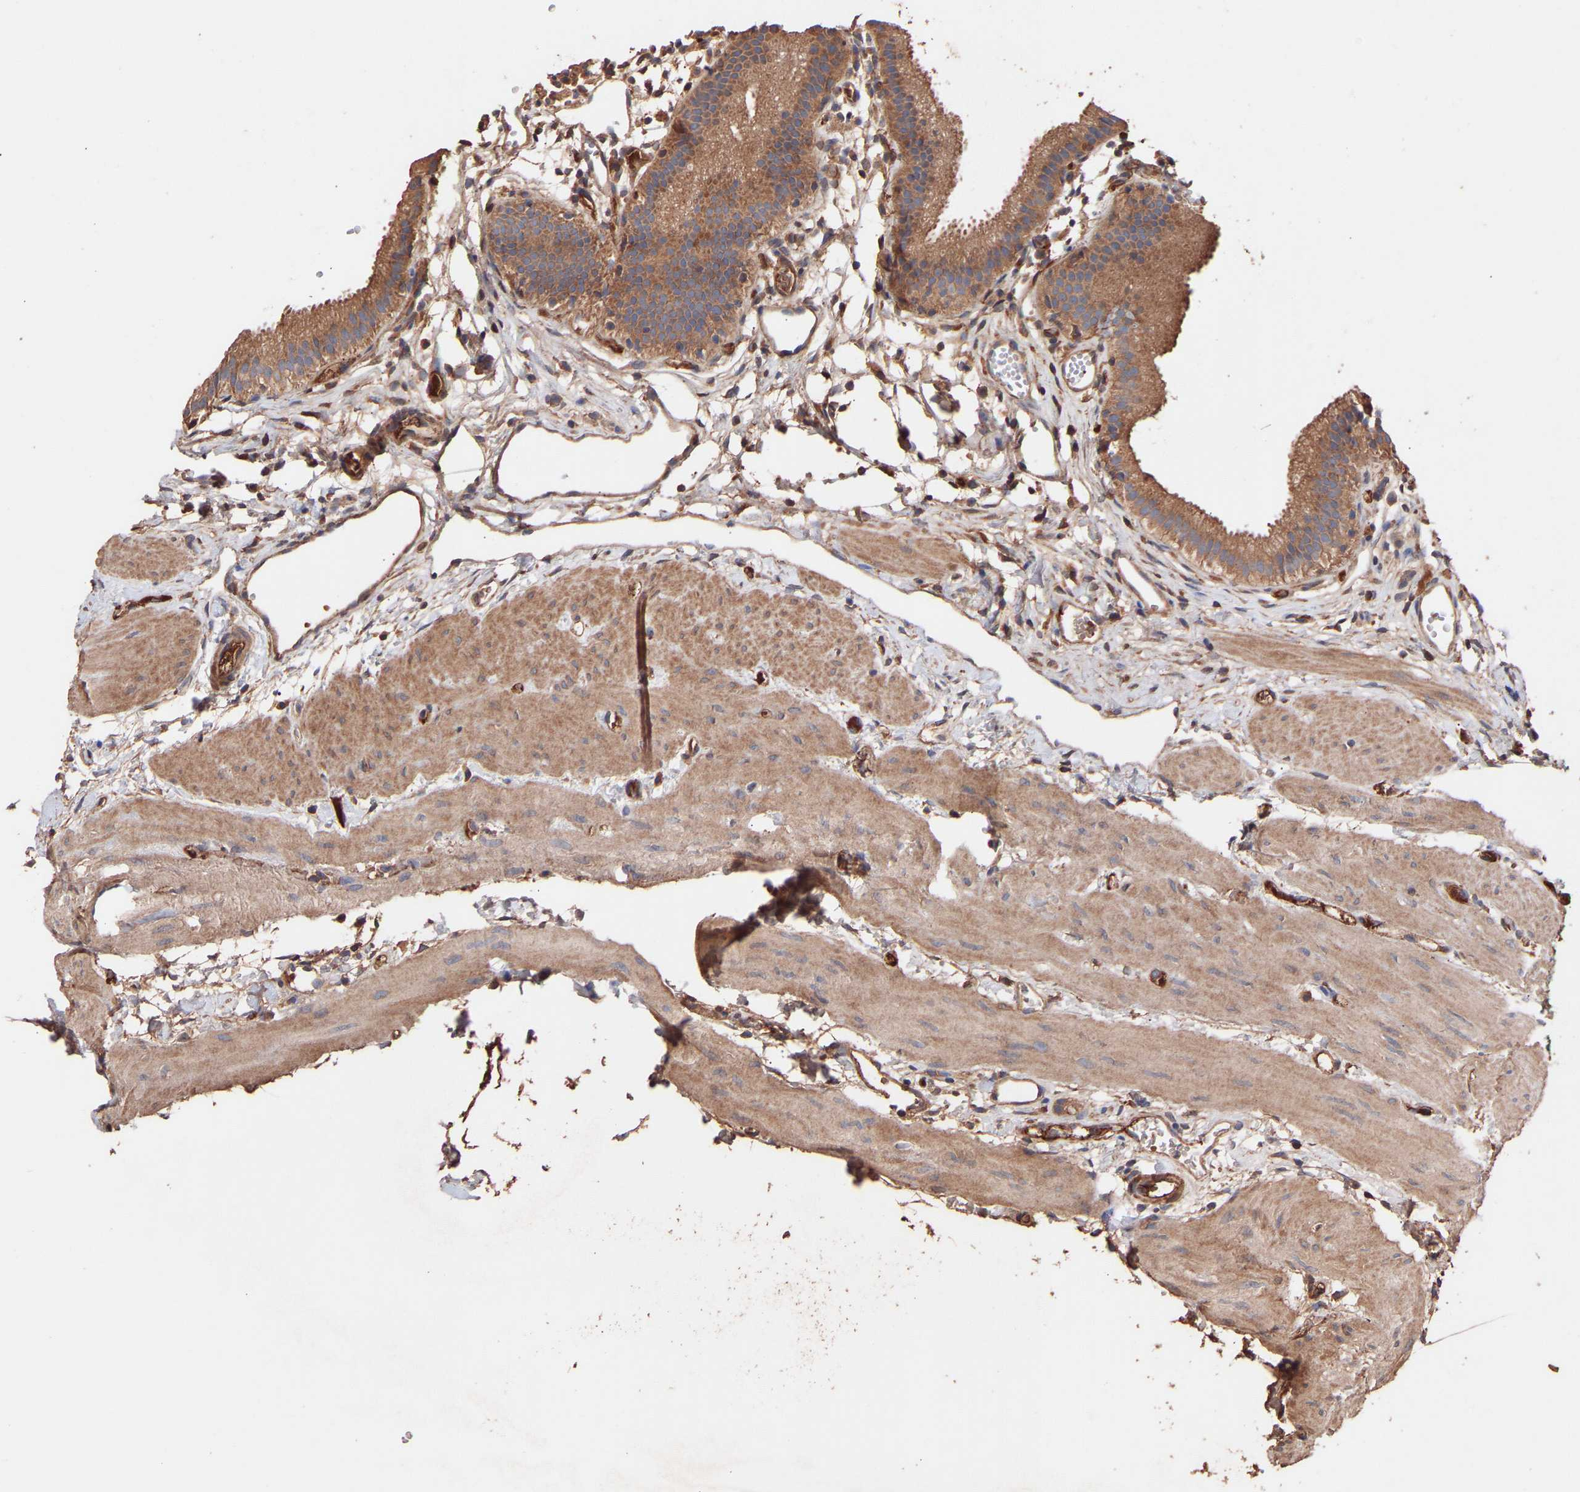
{"staining": {"intensity": "moderate", "quantity": ">75%", "location": "cytoplasmic/membranous"}, "tissue": "gallbladder", "cell_type": "Glandular cells", "image_type": "normal", "snomed": [{"axis": "morphology", "description": "Normal tissue, NOS"}, {"axis": "topography", "description": "Gallbladder"}], "caption": "Moderate cytoplasmic/membranous protein staining is seen in about >75% of glandular cells in gallbladder. (Brightfield microscopy of DAB IHC at high magnification).", "gene": "TMEM268", "patient": {"sex": "female", "age": 26}}